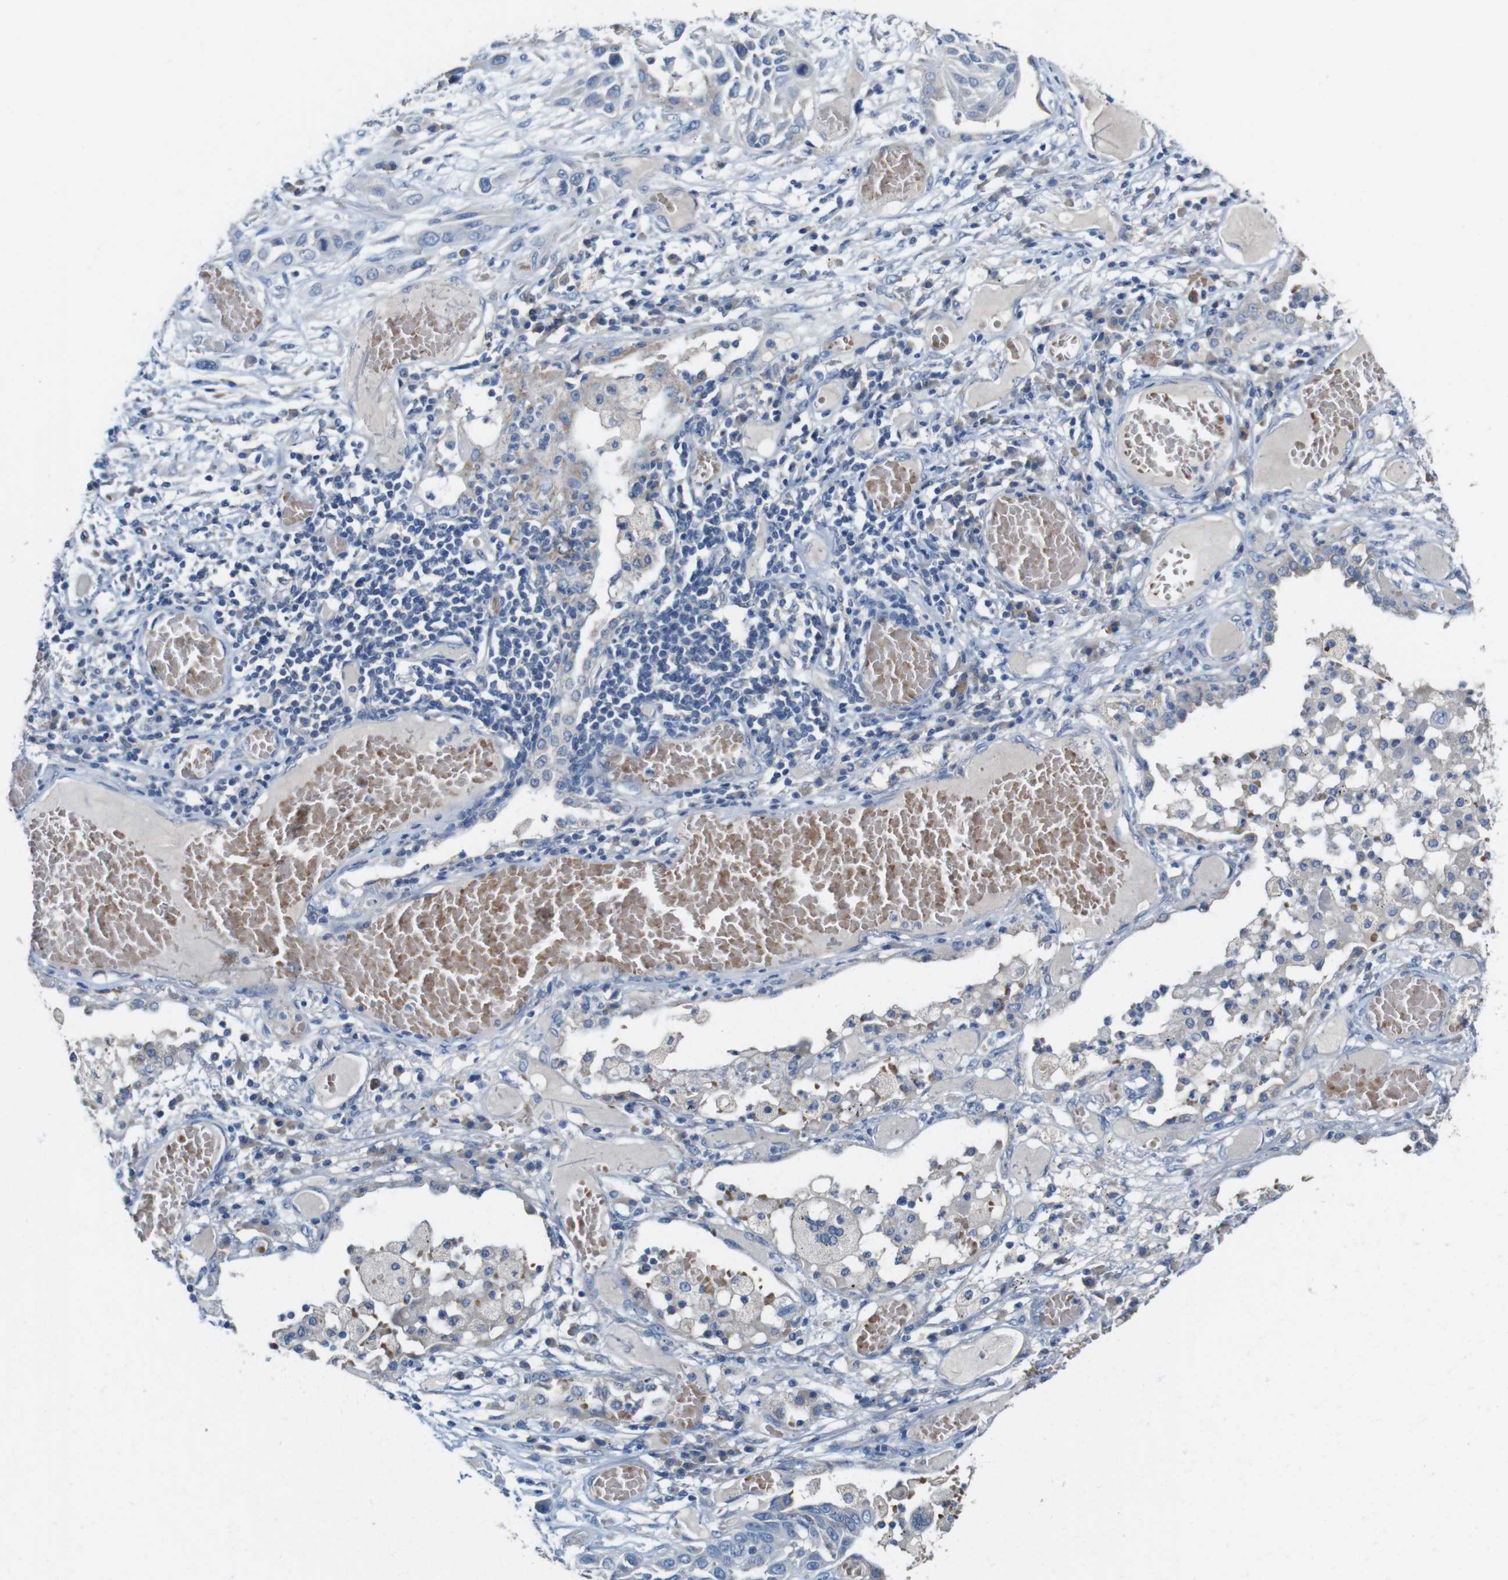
{"staining": {"intensity": "negative", "quantity": "none", "location": "none"}, "tissue": "lung cancer", "cell_type": "Tumor cells", "image_type": "cancer", "snomed": [{"axis": "morphology", "description": "Squamous cell carcinoma, NOS"}, {"axis": "topography", "description": "Lung"}], "caption": "Histopathology image shows no significant protein staining in tumor cells of lung cancer. (Stains: DAB (3,3'-diaminobenzidine) IHC with hematoxylin counter stain, Microscopy: brightfield microscopy at high magnification).", "gene": "IGSF8", "patient": {"sex": "male", "age": 71}}